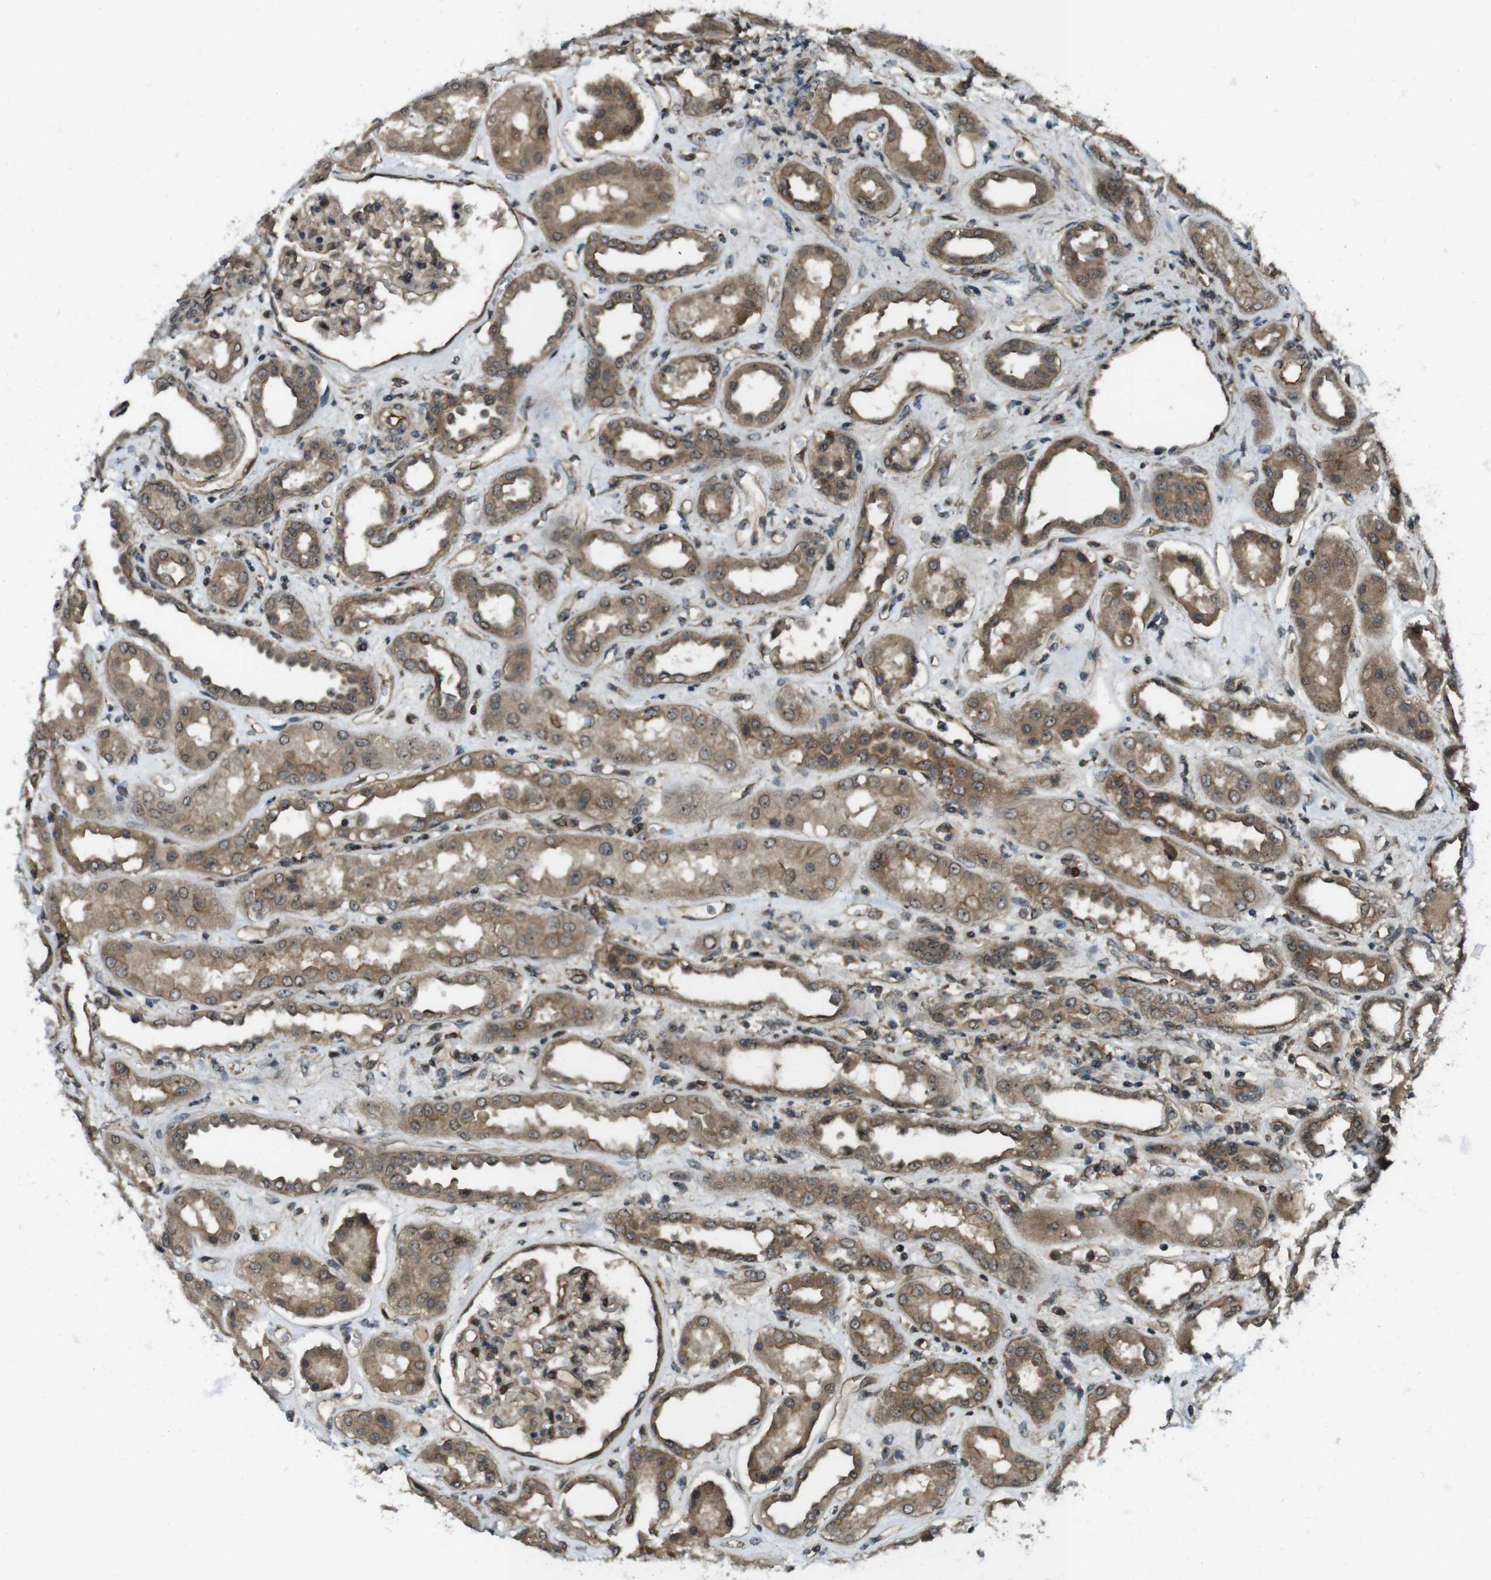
{"staining": {"intensity": "moderate", "quantity": "25%-75%", "location": "cytoplasmic/membranous,nuclear"}, "tissue": "kidney", "cell_type": "Cells in glomeruli", "image_type": "normal", "snomed": [{"axis": "morphology", "description": "Normal tissue, NOS"}, {"axis": "topography", "description": "Kidney"}], "caption": "DAB (3,3'-diaminobenzidine) immunohistochemical staining of normal human kidney shows moderate cytoplasmic/membranous,nuclear protein positivity in approximately 25%-75% of cells in glomeruli. The staining was performed using DAB, with brown indicating positive protein expression. Nuclei are stained blue with hematoxylin.", "gene": "TIAM2", "patient": {"sex": "male", "age": 59}}